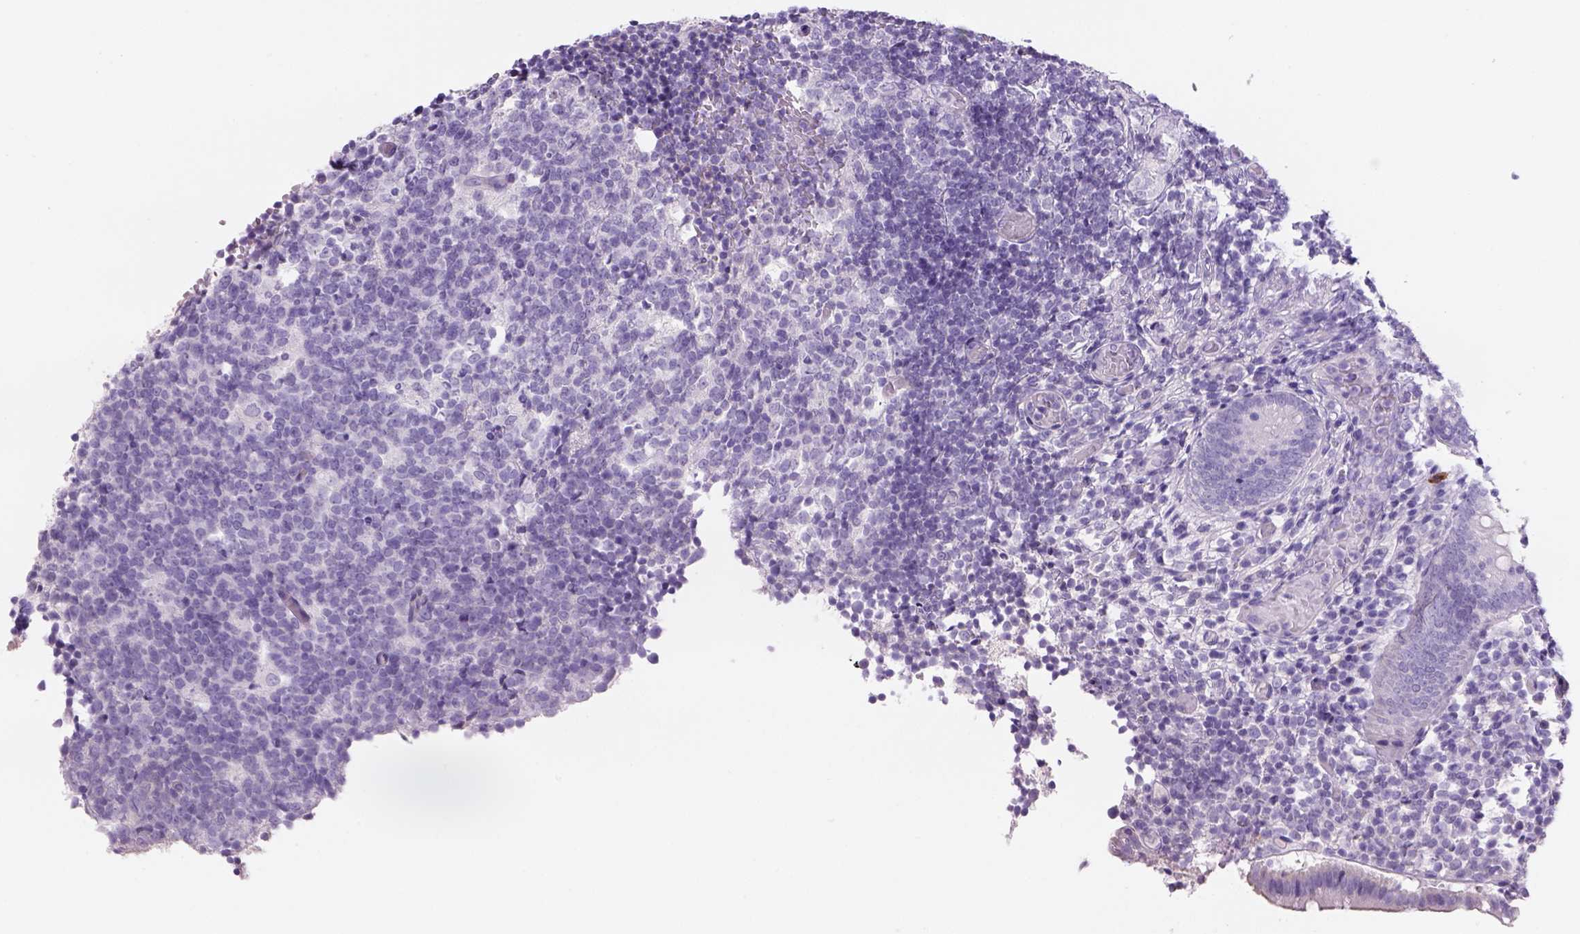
{"staining": {"intensity": "negative", "quantity": "none", "location": "none"}, "tissue": "appendix", "cell_type": "Glandular cells", "image_type": "normal", "snomed": [{"axis": "morphology", "description": "Normal tissue, NOS"}, {"axis": "topography", "description": "Appendix"}], "caption": "This photomicrograph is of normal appendix stained with IHC to label a protein in brown with the nuclei are counter-stained blue. There is no staining in glandular cells.", "gene": "TENM4", "patient": {"sex": "female", "age": 32}}